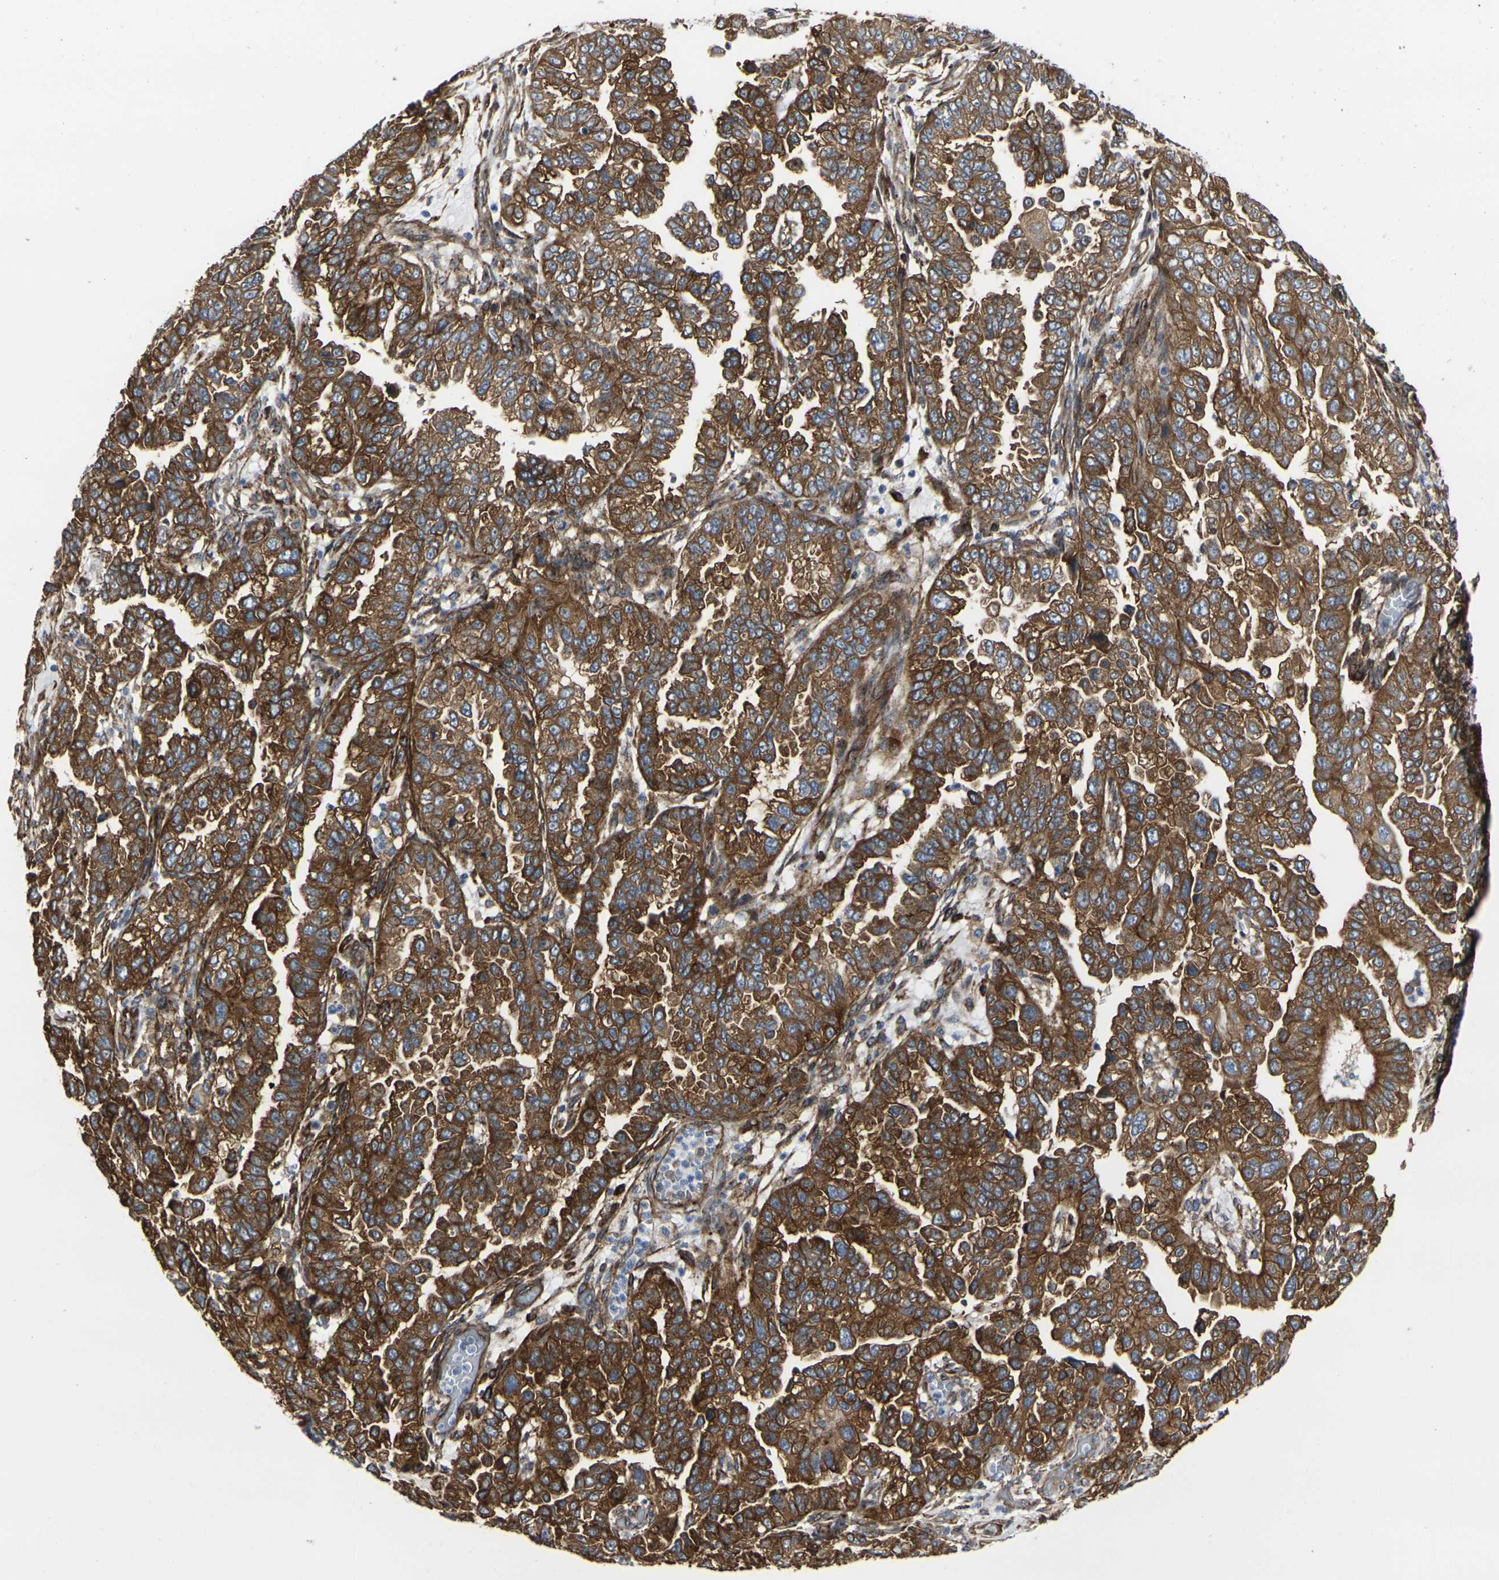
{"staining": {"intensity": "strong", "quantity": ">75%", "location": "cytoplasmic/membranous"}, "tissue": "endometrial cancer", "cell_type": "Tumor cells", "image_type": "cancer", "snomed": [{"axis": "morphology", "description": "Adenocarcinoma, NOS"}, {"axis": "topography", "description": "Endometrium"}], "caption": "High-magnification brightfield microscopy of adenocarcinoma (endometrial) stained with DAB (3,3'-diaminobenzidine) (brown) and counterstained with hematoxylin (blue). tumor cells exhibit strong cytoplasmic/membranous staining is appreciated in about>75% of cells.", "gene": "MYOF", "patient": {"sex": "female", "age": 85}}